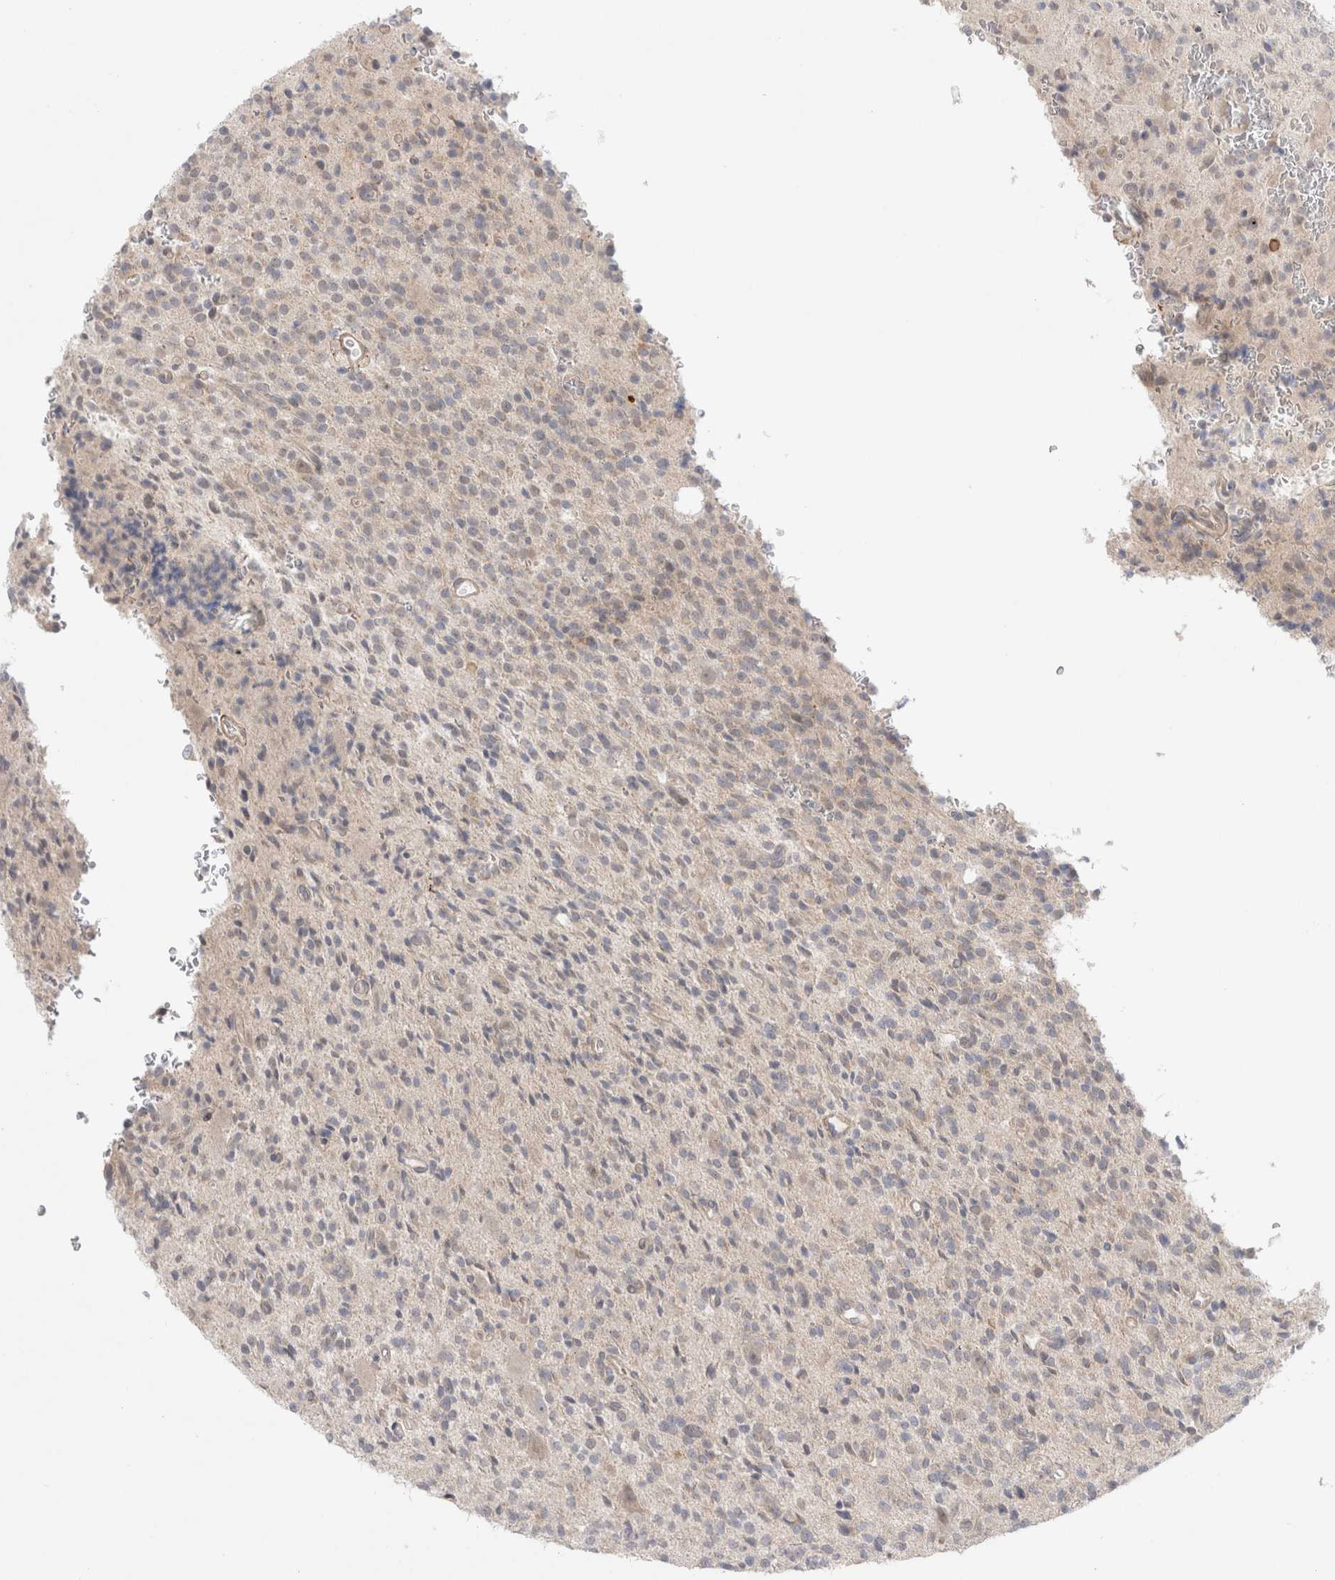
{"staining": {"intensity": "negative", "quantity": "none", "location": "none"}, "tissue": "glioma", "cell_type": "Tumor cells", "image_type": "cancer", "snomed": [{"axis": "morphology", "description": "Glioma, malignant, High grade"}, {"axis": "topography", "description": "Brain"}], "caption": "Human glioma stained for a protein using IHC shows no expression in tumor cells.", "gene": "GSDMB", "patient": {"sex": "male", "age": 34}}